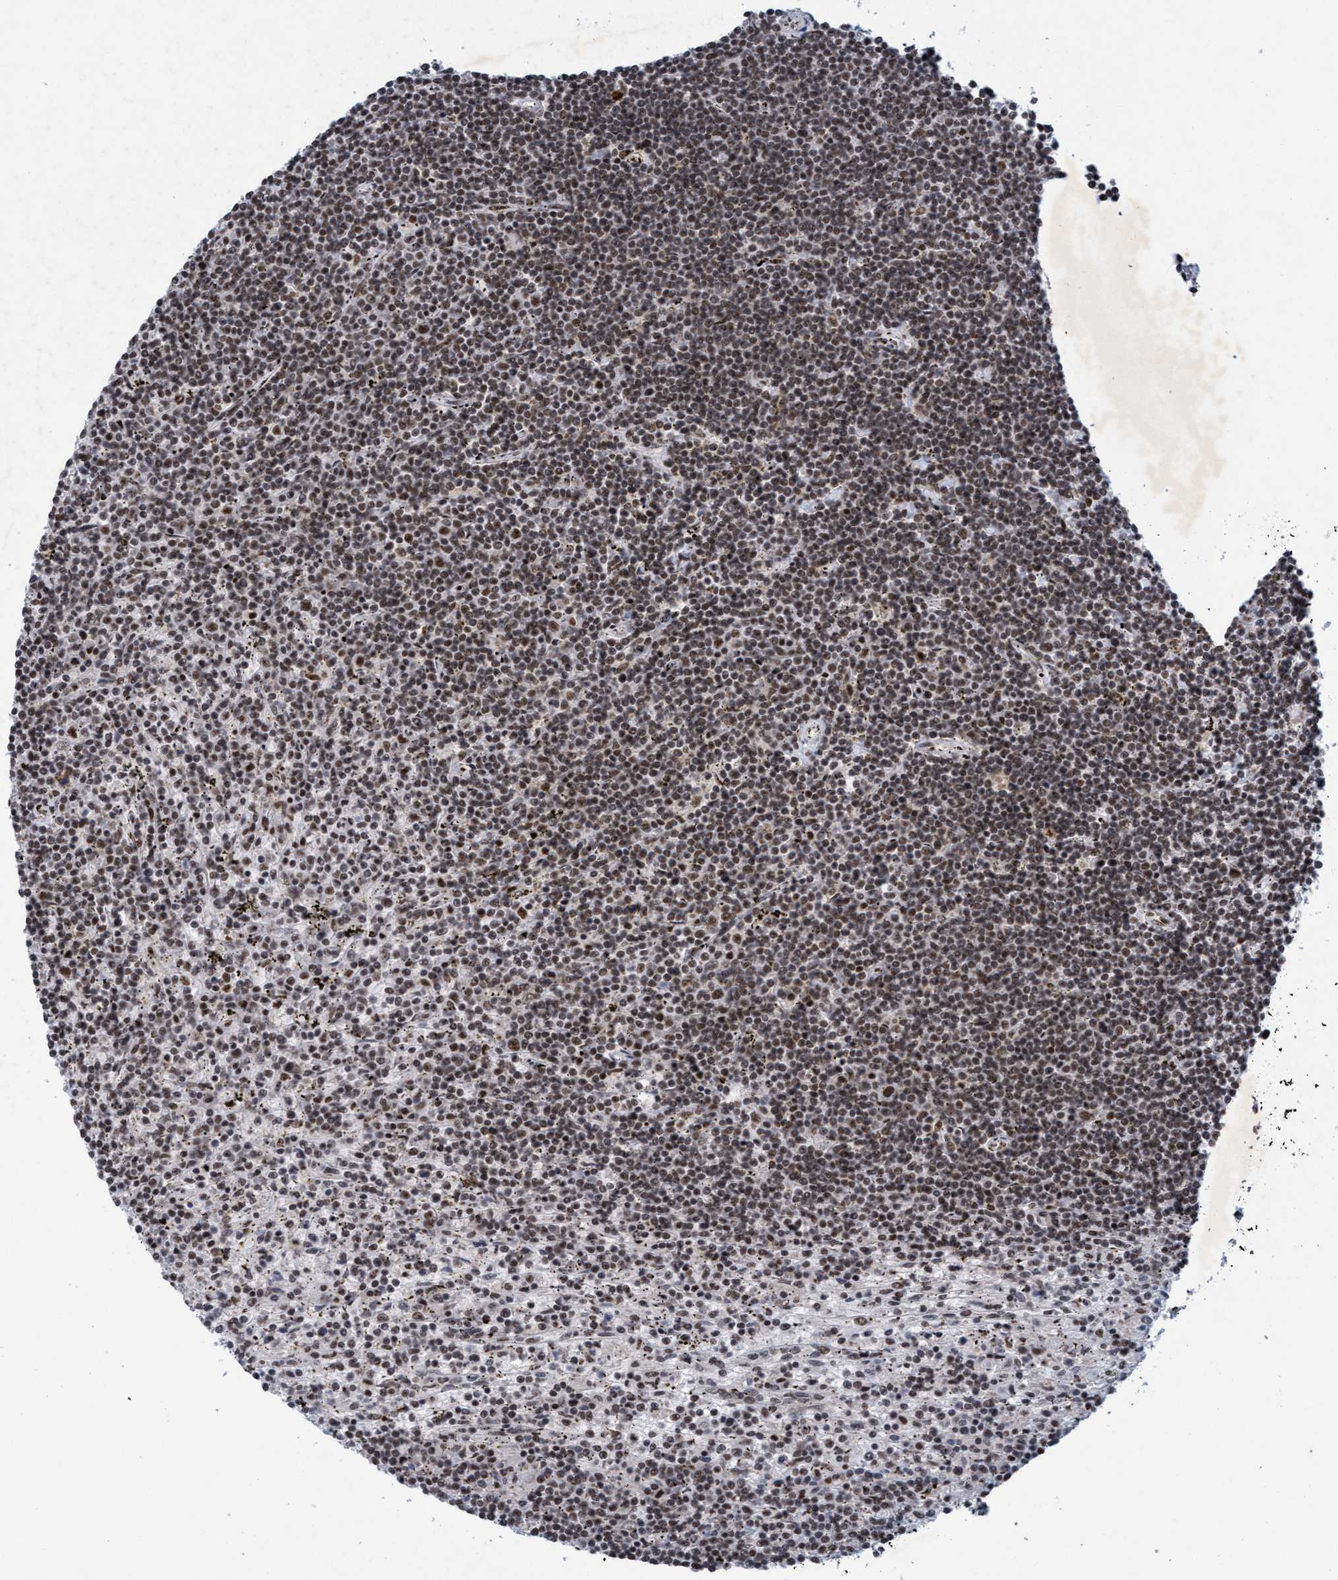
{"staining": {"intensity": "moderate", "quantity": ">75%", "location": "nuclear"}, "tissue": "lymphoma", "cell_type": "Tumor cells", "image_type": "cancer", "snomed": [{"axis": "morphology", "description": "Malignant lymphoma, non-Hodgkin's type, Low grade"}, {"axis": "topography", "description": "Spleen"}], "caption": "Immunohistochemistry (IHC) (DAB) staining of human lymphoma demonstrates moderate nuclear protein staining in about >75% of tumor cells.", "gene": "GLT6D1", "patient": {"sex": "male", "age": 76}}